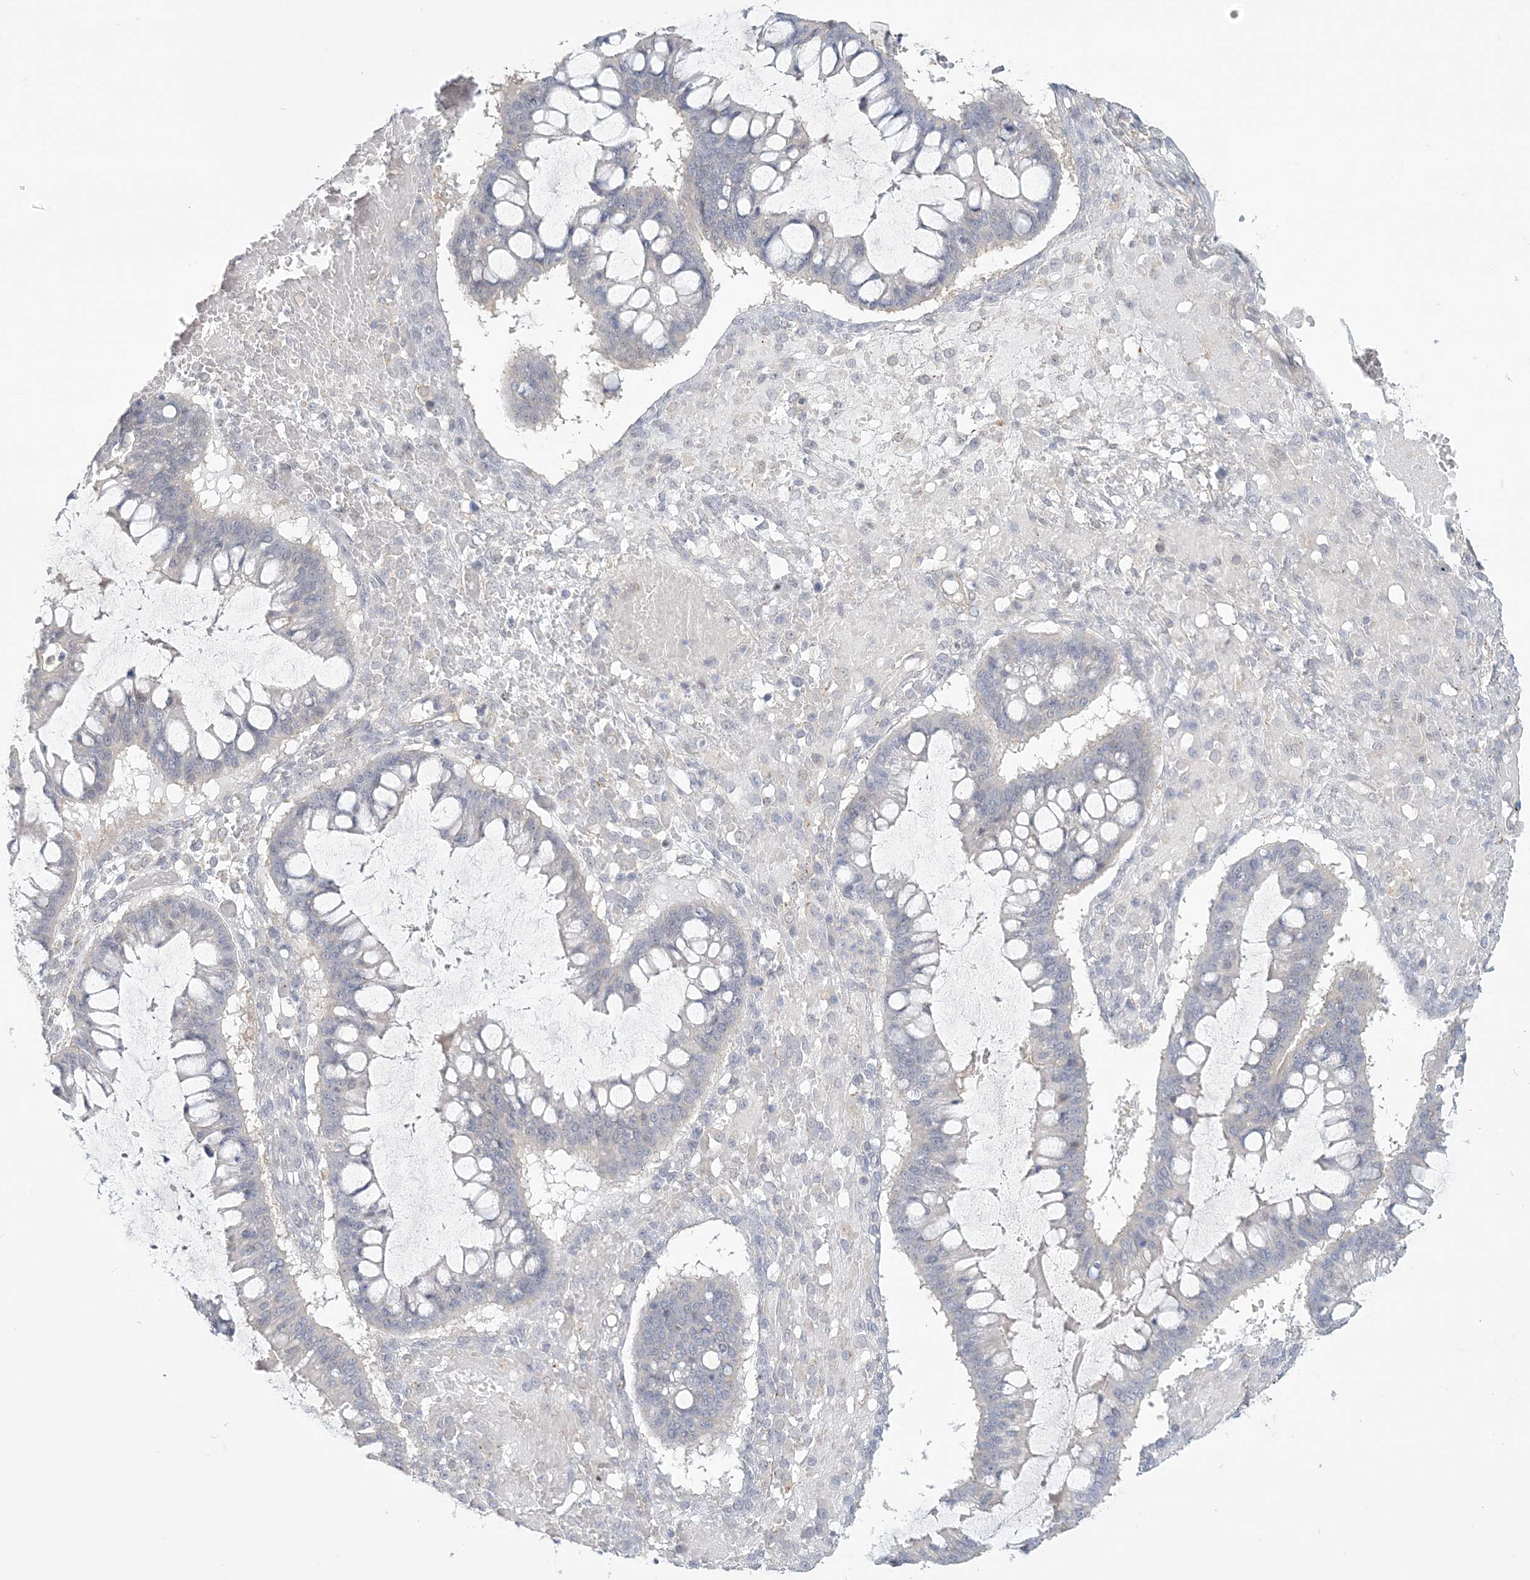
{"staining": {"intensity": "negative", "quantity": "none", "location": "none"}, "tissue": "ovarian cancer", "cell_type": "Tumor cells", "image_type": "cancer", "snomed": [{"axis": "morphology", "description": "Cystadenocarcinoma, mucinous, NOS"}, {"axis": "topography", "description": "Ovary"}], "caption": "Human ovarian cancer stained for a protein using immunohistochemistry (IHC) shows no positivity in tumor cells.", "gene": "ANKS1A", "patient": {"sex": "female", "age": 73}}